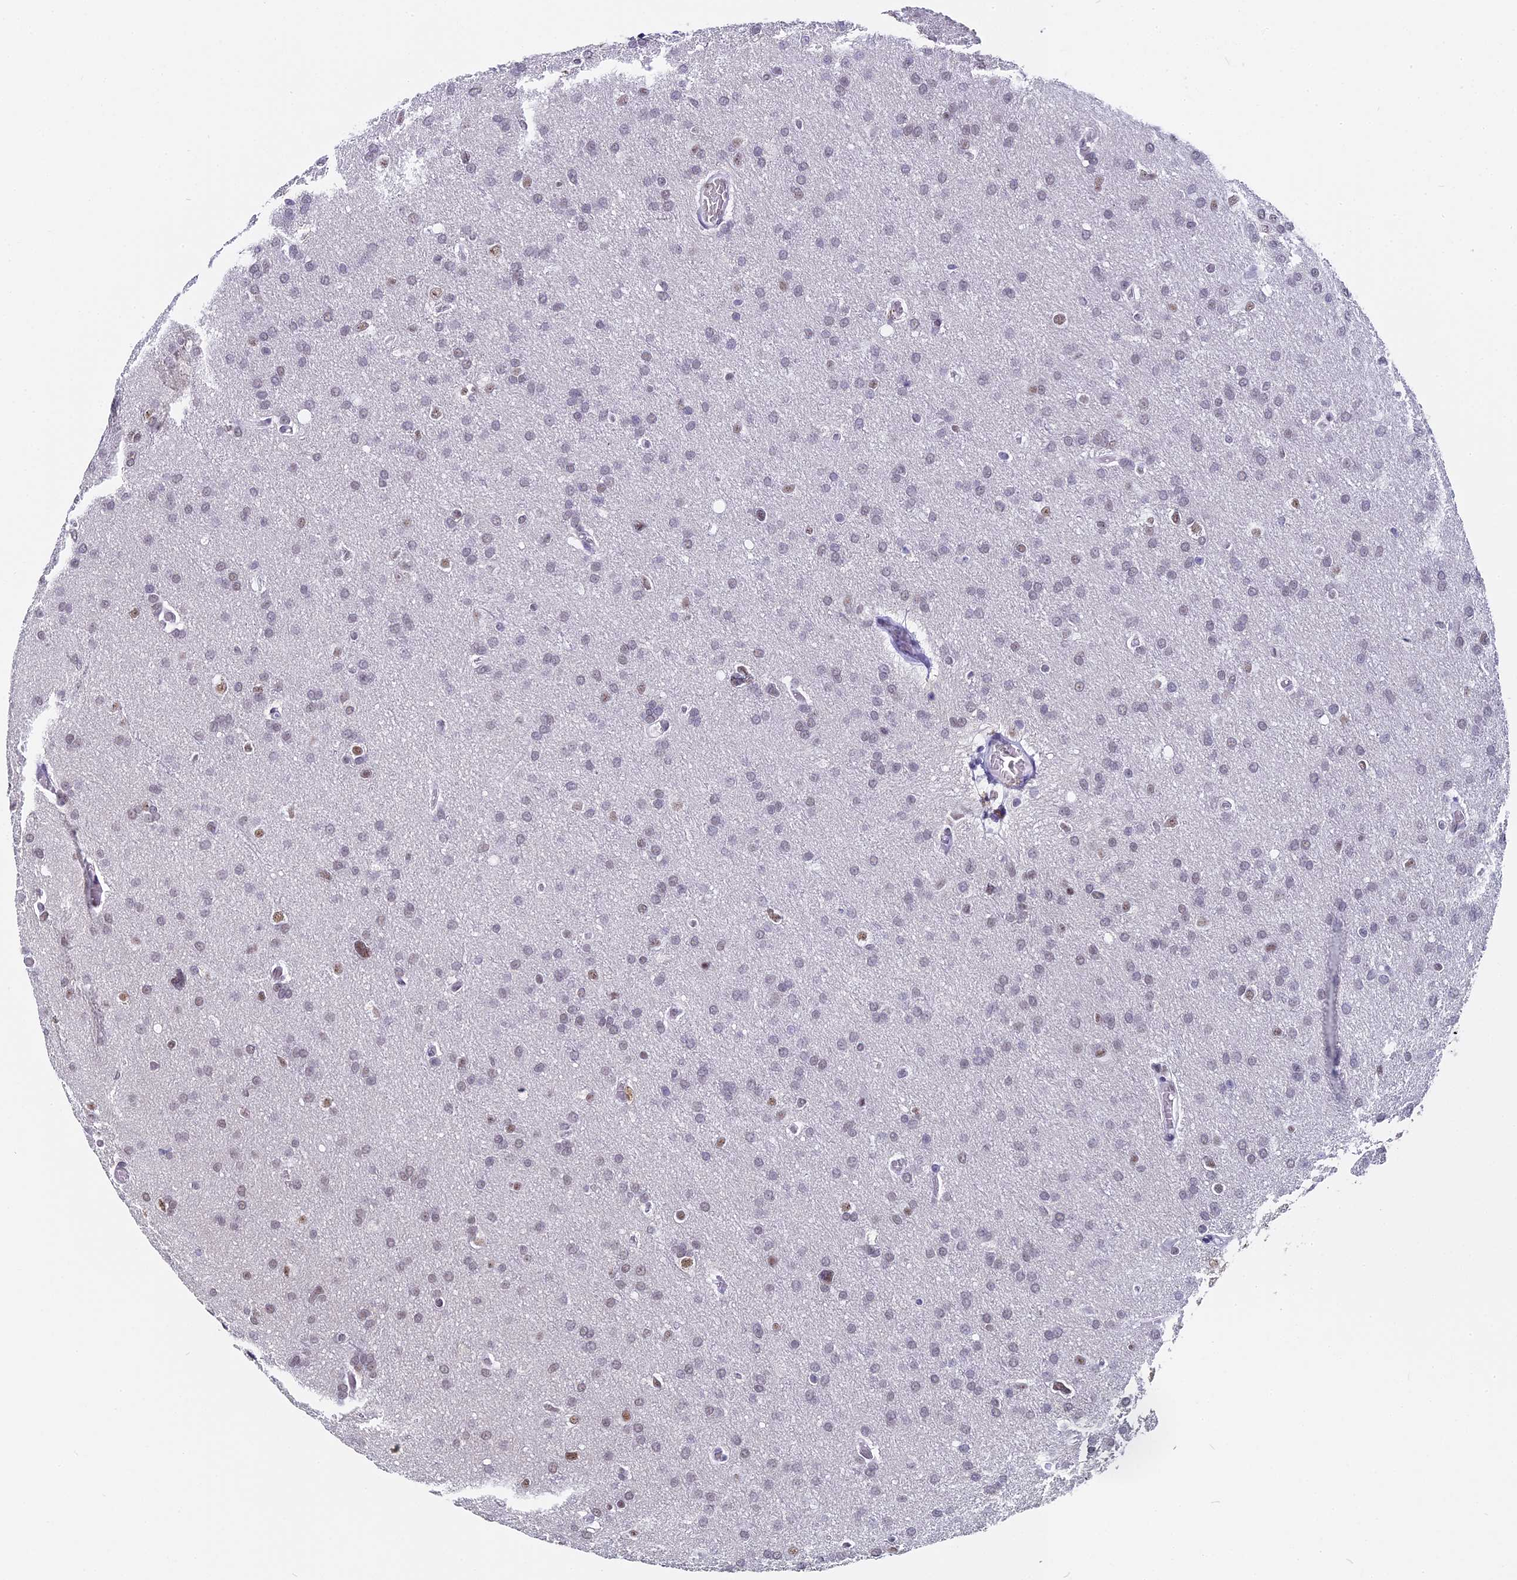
{"staining": {"intensity": "moderate", "quantity": "<25%", "location": "nuclear"}, "tissue": "glioma", "cell_type": "Tumor cells", "image_type": "cancer", "snomed": [{"axis": "morphology", "description": "Glioma, malignant, High grade"}, {"axis": "topography", "description": "Cerebral cortex"}], "caption": "A brown stain highlights moderate nuclear staining of a protein in human glioma tumor cells. The staining was performed using DAB (3,3'-diaminobenzidine) to visualize the protein expression in brown, while the nuclei were stained in blue with hematoxylin (Magnification: 20x).", "gene": "CD2BP2", "patient": {"sex": "female", "age": 36}}